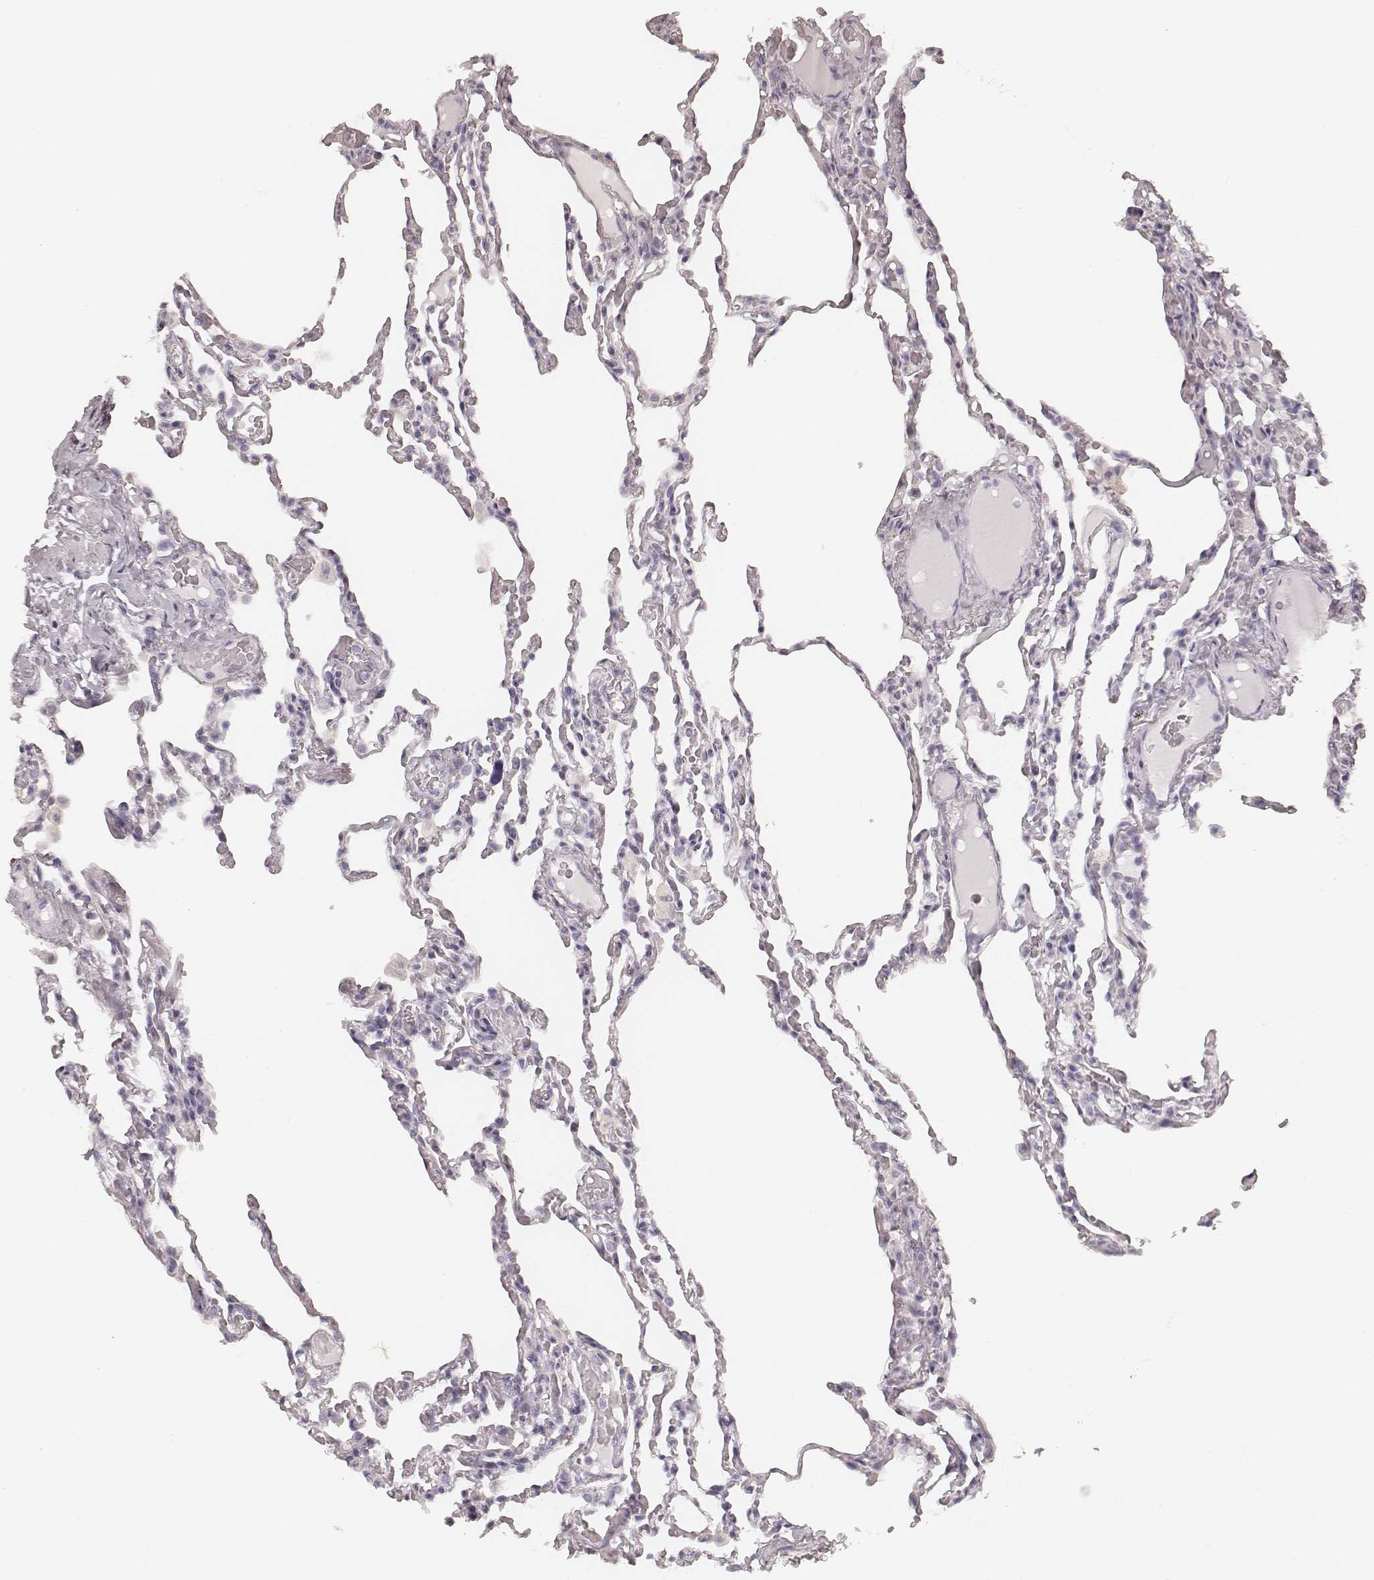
{"staining": {"intensity": "negative", "quantity": "none", "location": "none"}, "tissue": "lung", "cell_type": "Alveolar cells", "image_type": "normal", "snomed": [{"axis": "morphology", "description": "Normal tissue, NOS"}, {"axis": "topography", "description": "Lung"}], "caption": "Protein analysis of unremarkable lung exhibits no significant expression in alveolar cells.", "gene": "HNF4G", "patient": {"sex": "female", "age": 43}}